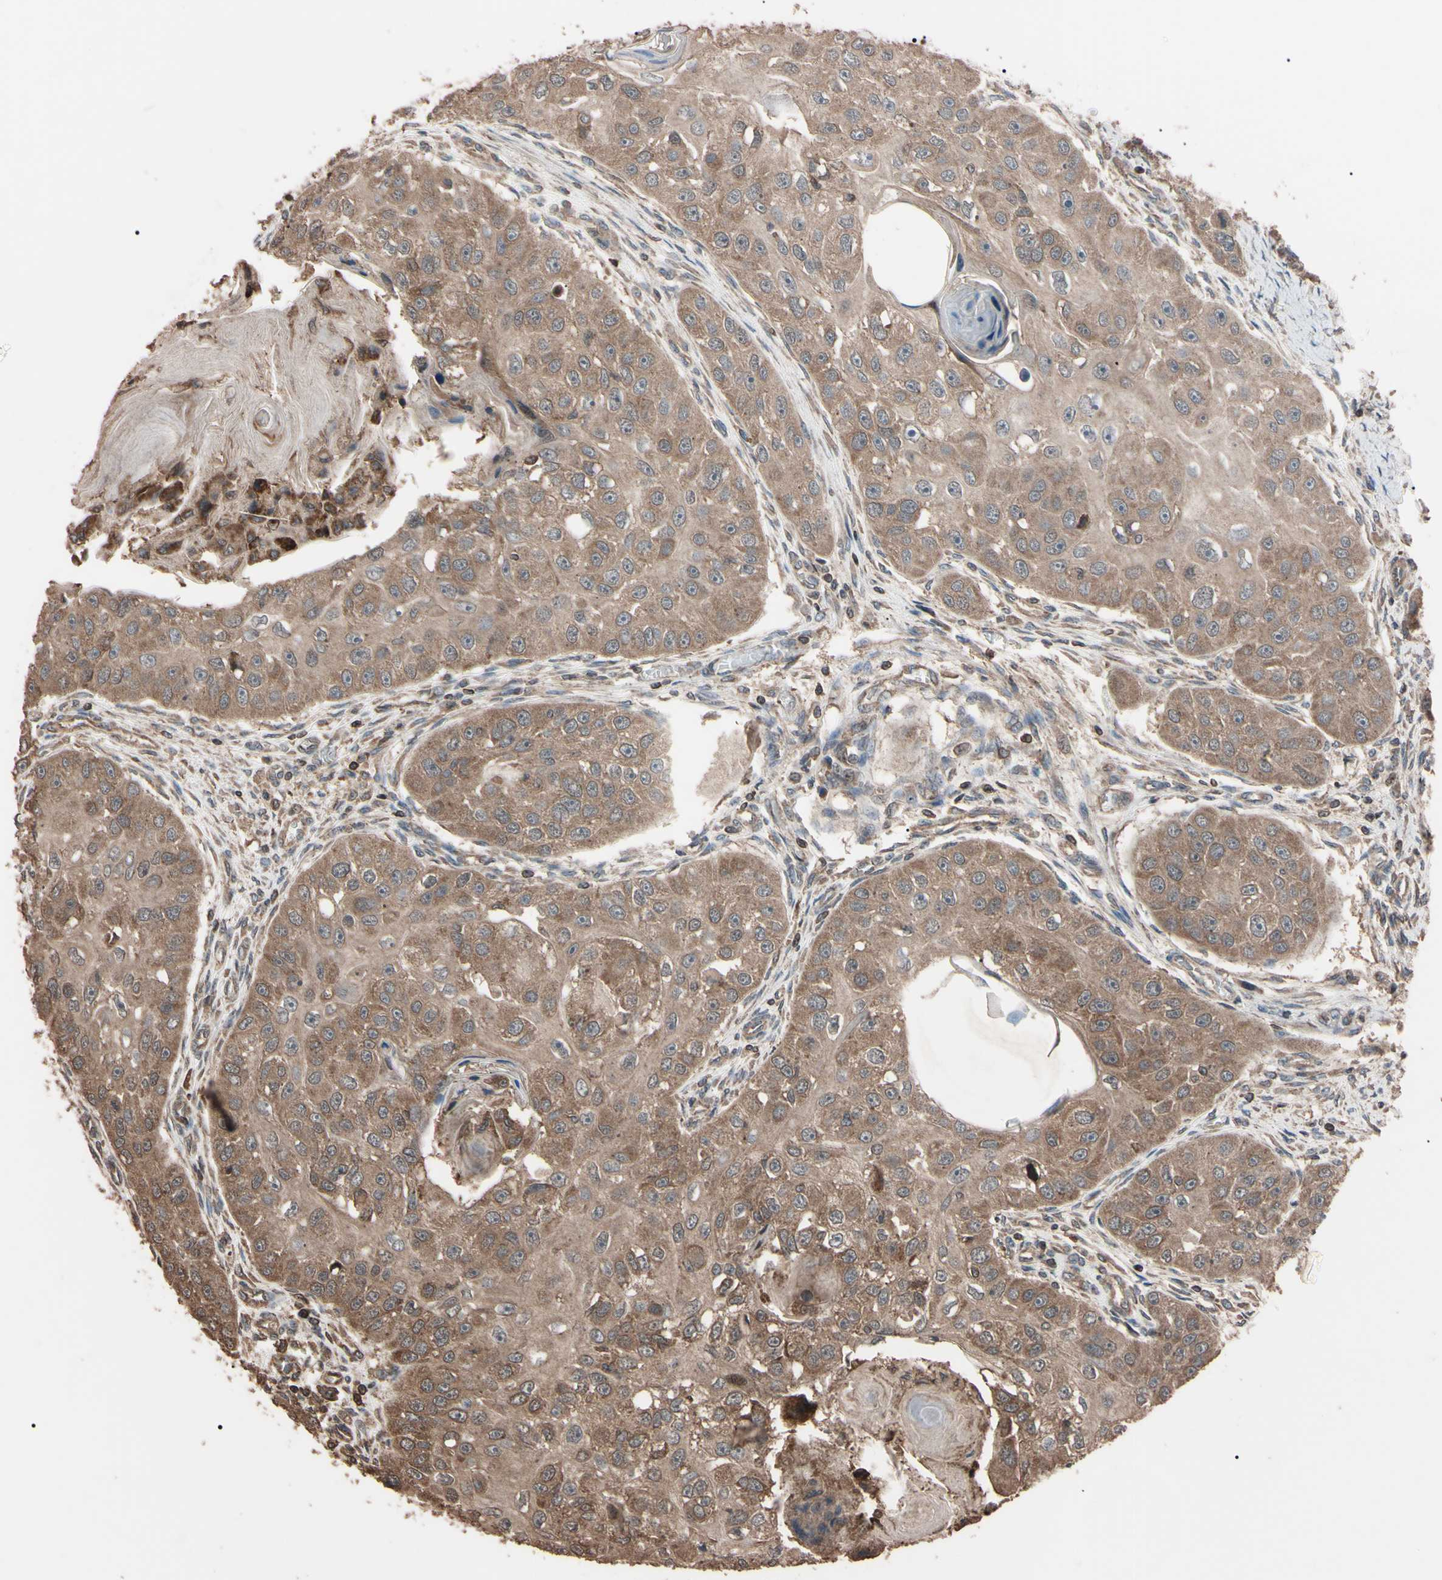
{"staining": {"intensity": "moderate", "quantity": "25%-75%", "location": "cytoplasmic/membranous"}, "tissue": "head and neck cancer", "cell_type": "Tumor cells", "image_type": "cancer", "snomed": [{"axis": "morphology", "description": "Normal tissue, NOS"}, {"axis": "morphology", "description": "Squamous cell carcinoma, NOS"}, {"axis": "topography", "description": "Skeletal muscle"}, {"axis": "topography", "description": "Head-Neck"}], "caption": "The photomicrograph demonstrates staining of head and neck squamous cell carcinoma, revealing moderate cytoplasmic/membranous protein expression (brown color) within tumor cells.", "gene": "TNFRSF1A", "patient": {"sex": "male", "age": 51}}